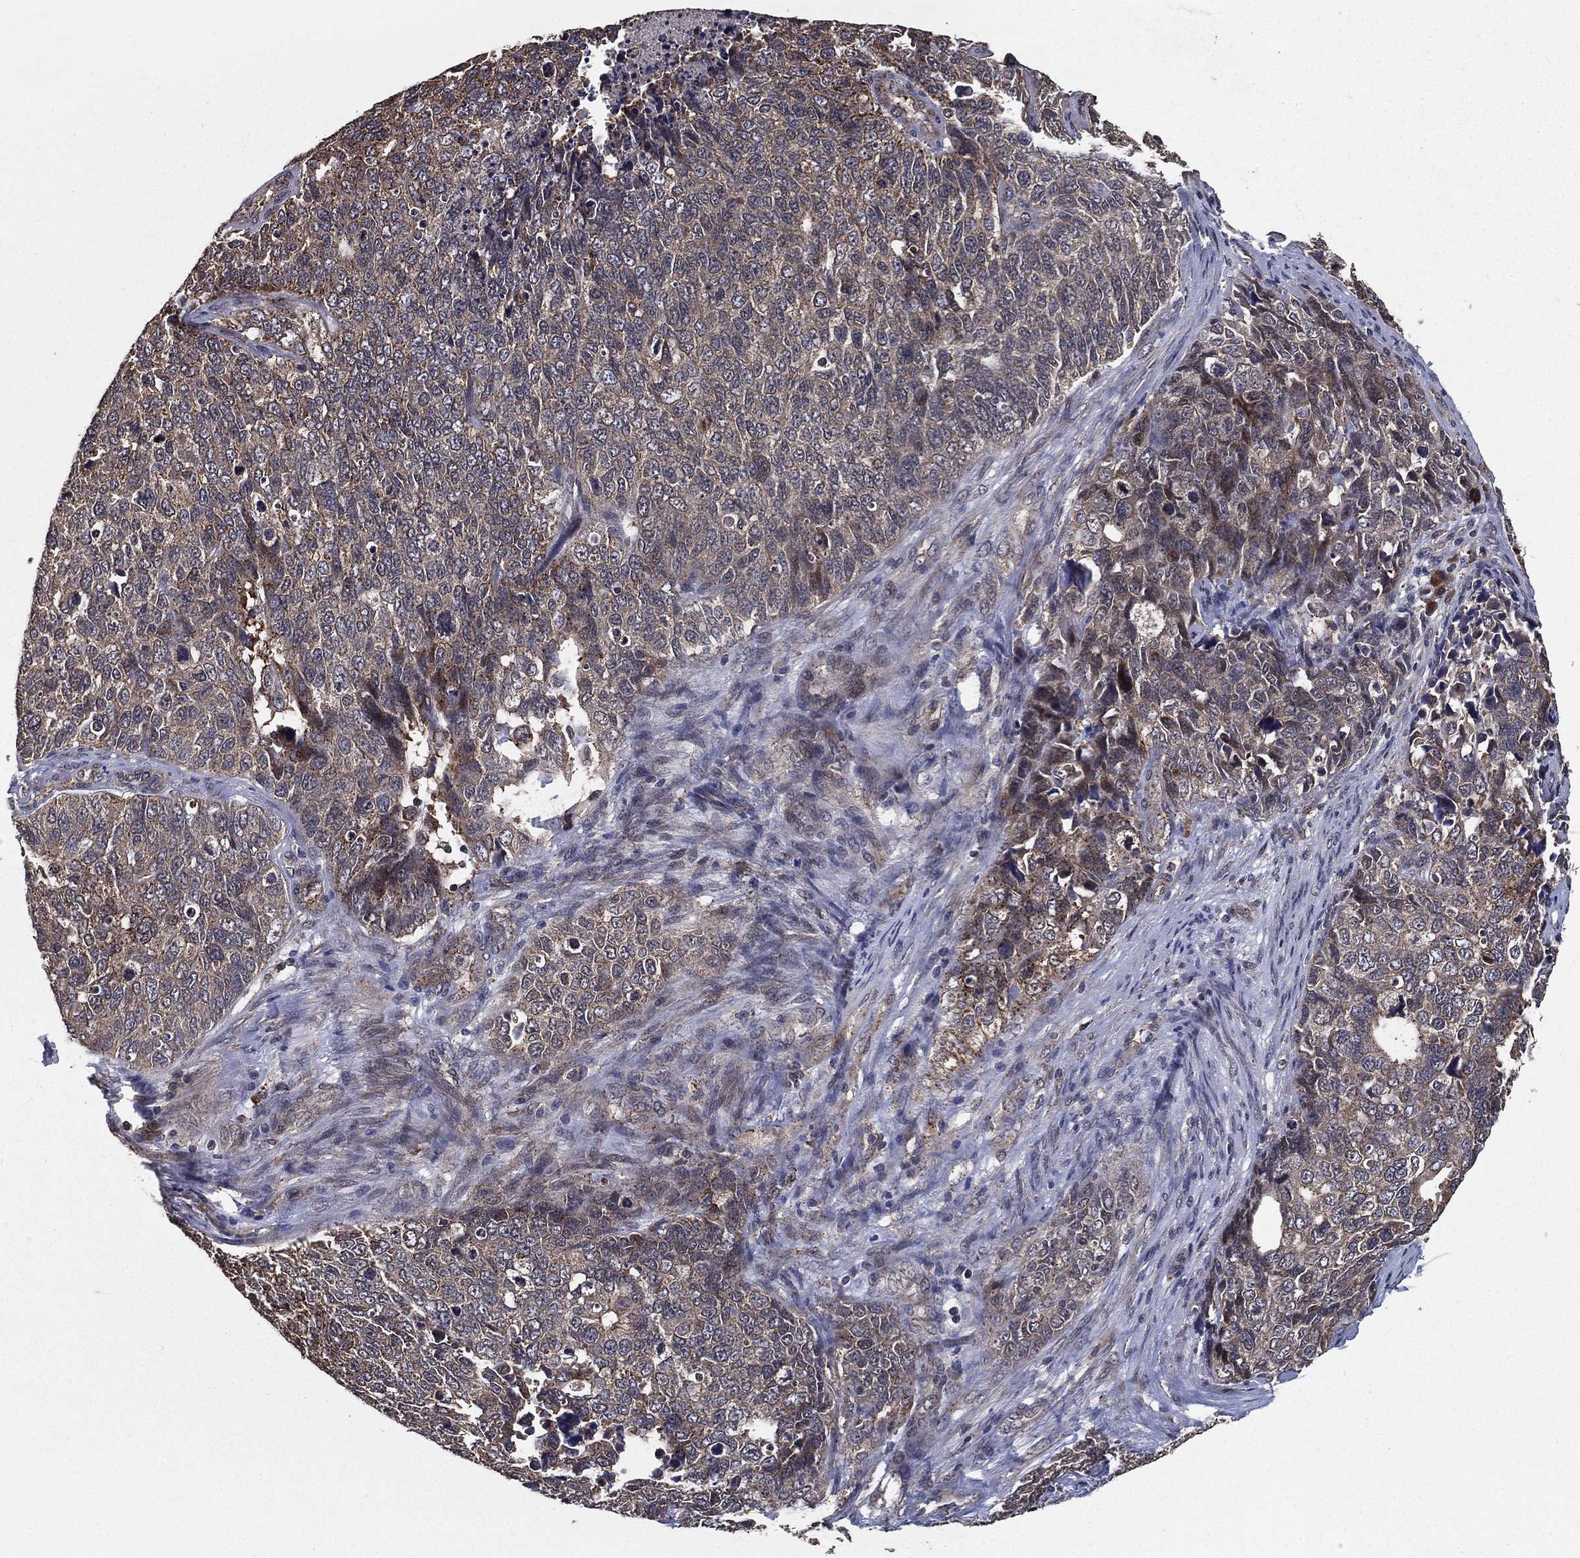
{"staining": {"intensity": "moderate", "quantity": "25%-75%", "location": "cytoplasmic/membranous"}, "tissue": "cervical cancer", "cell_type": "Tumor cells", "image_type": "cancer", "snomed": [{"axis": "morphology", "description": "Squamous cell carcinoma, NOS"}, {"axis": "topography", "description": "Cervix"}], "caption": "Immunohistochemical staining of cervical cancer (squamous cell carcinoma) displays moderate cytoplasmic/membranous protein expression in about 25%-75% of tumor cells. The protein of interest is stained brown, and the nuclei are stained in blue (DAB IHC with brightfield microscopy, high magnification).", "gene": "PCNT", "patient": {"sex": "female", "age": 63}}